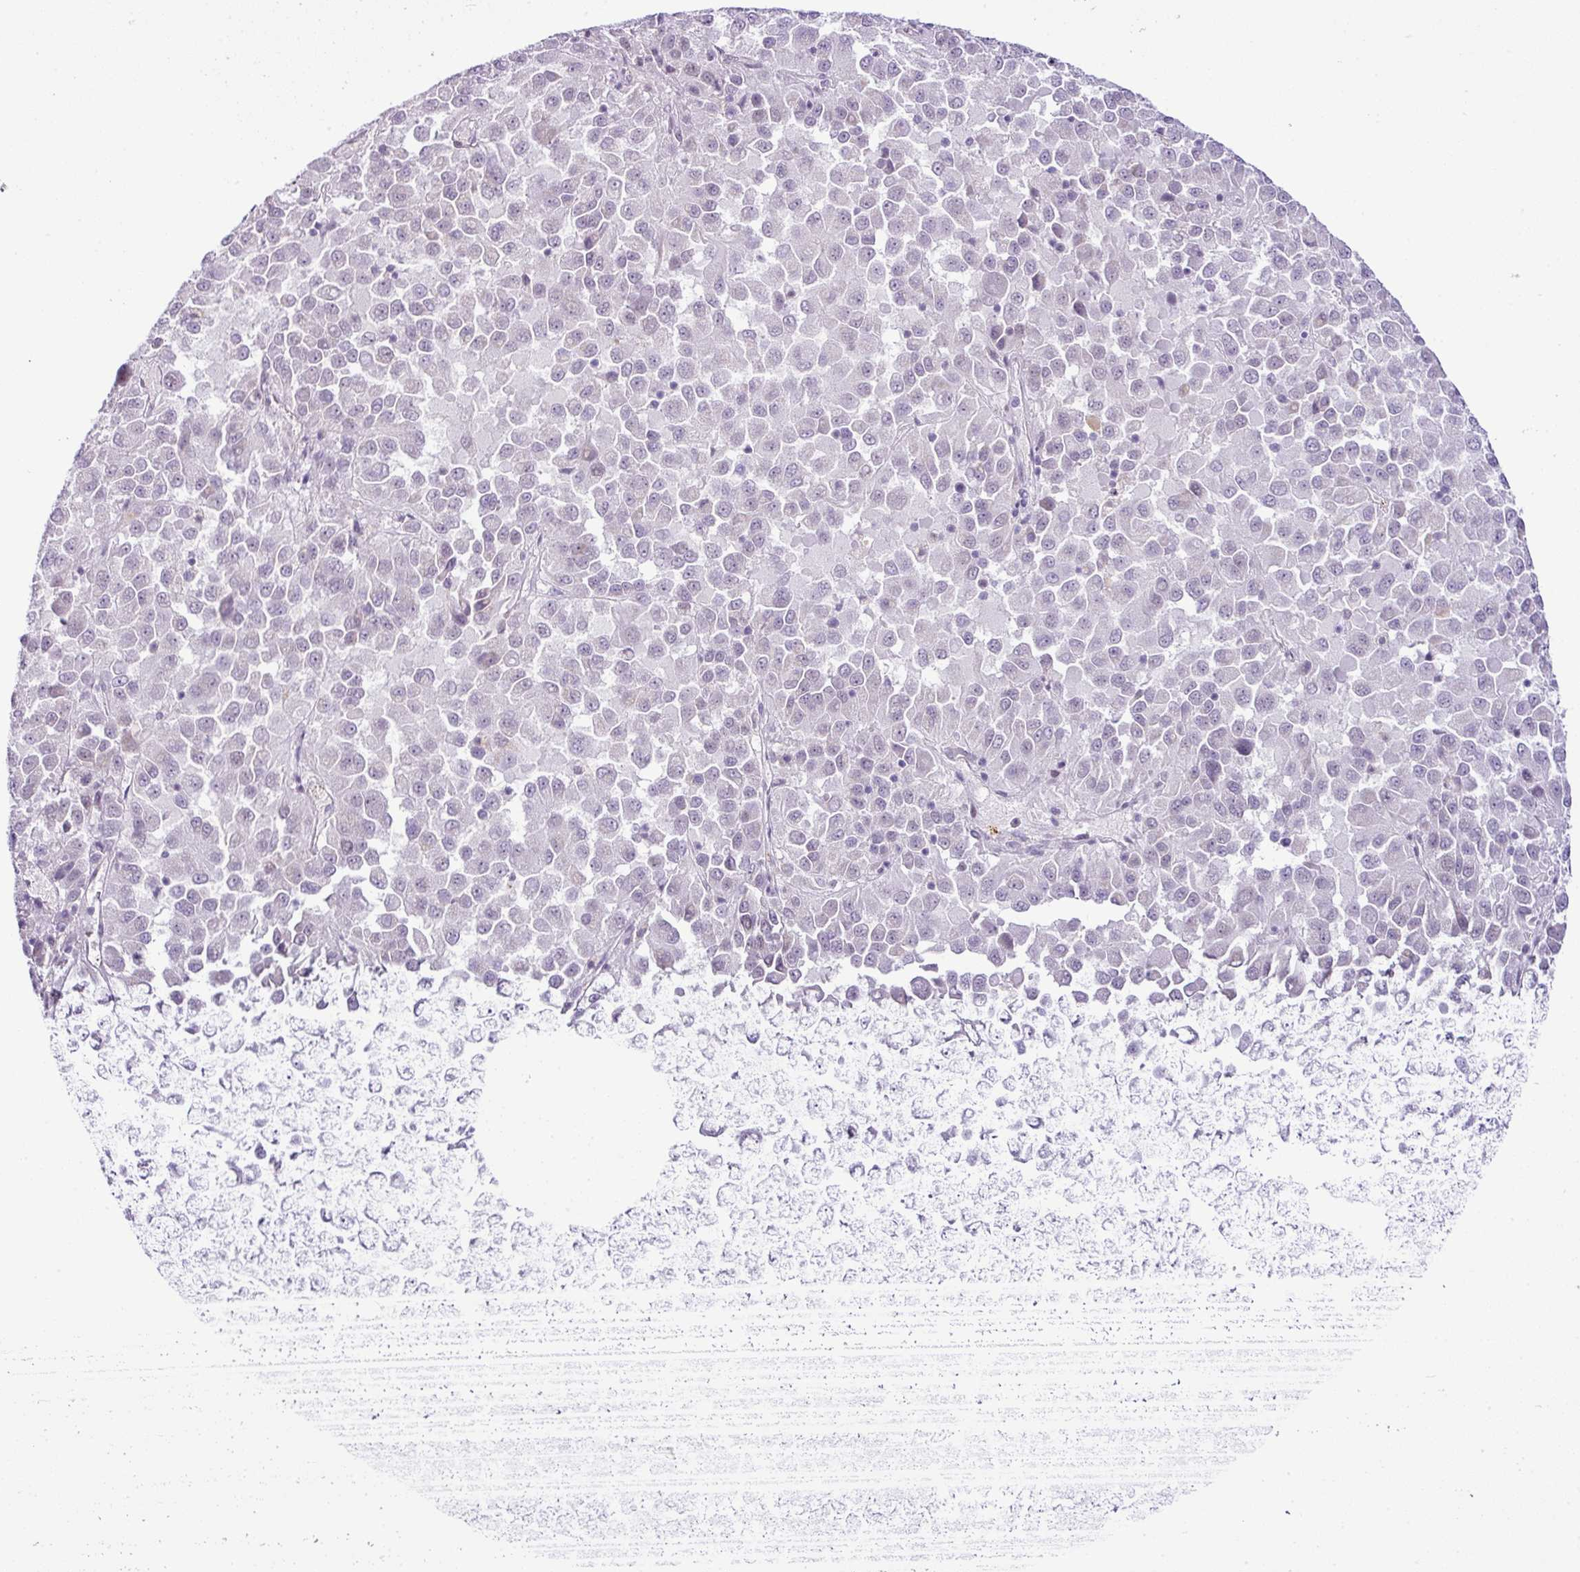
{"staining": {"intensity": "negative", "quantity": "none", "location": "none"}, "tissue": "melanoma", "cell_type": "Tumor cells", "image_type": "cancer", "snomed": [{"axis": "morphology", "description": "Malignant melanoma, Metastatic site"}, {"axis": "topography", "description": "Lung"}], "caption": "DAB (3,3'-diaminobenzidine) immunohistochemical staining of malignant melanoma (metastatic site) exhibits no significant staining in tumor cells.", "gene": "CMTM5", "patient": {"sex": "male", "age": 64}}